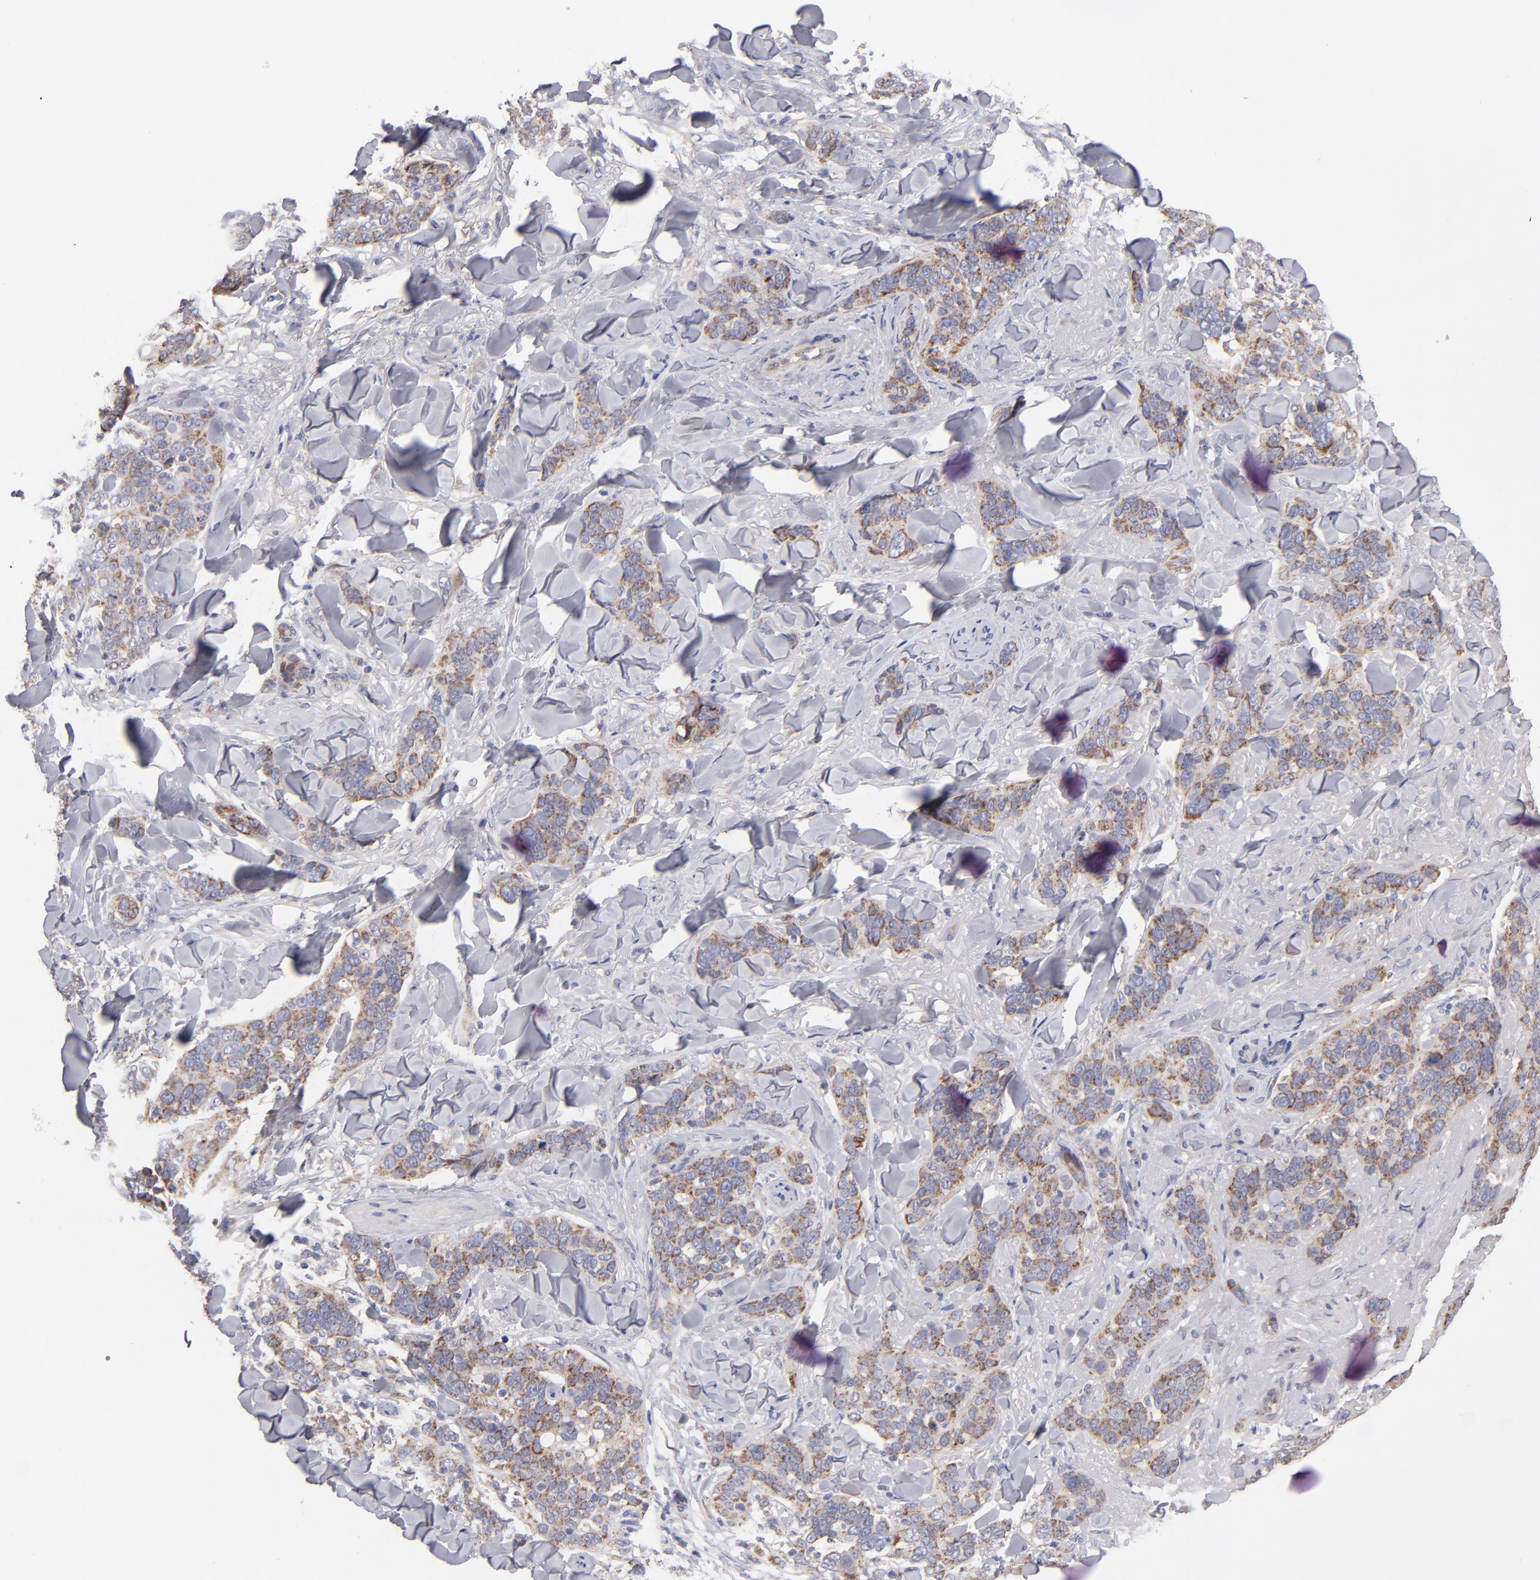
{"staining": {"intensity": "moderate", "quantity": ">75%", "location": "cytoplasmic/membranous"}, "tissue": "skin cancer", "cell_type": "Tumor cells", "image_type": "cancer", "snomed": [{"axis": "morphology", "description": "Normal tissue, NOS"}, {"axis": "morphology", "description": "Squamous cell carcinoma, NOS"}, {"axis": "topography", "description": "Skin"}], "caption": "Immunohistochemistry (IHC) staining of squamous cell carcinoma (skin), which displays medium levels of moderate cytoplasmic/membranous expression in about >75% of tumor cells indicating moderate cytoplasmic/membranous protein positivity. The staining was performed using DAB (brown) for protein detection and nuclei were counterstained in hematoxylin (blue).", "gene": "HCCS", "patient": {"sex": "female", "age": 83}}